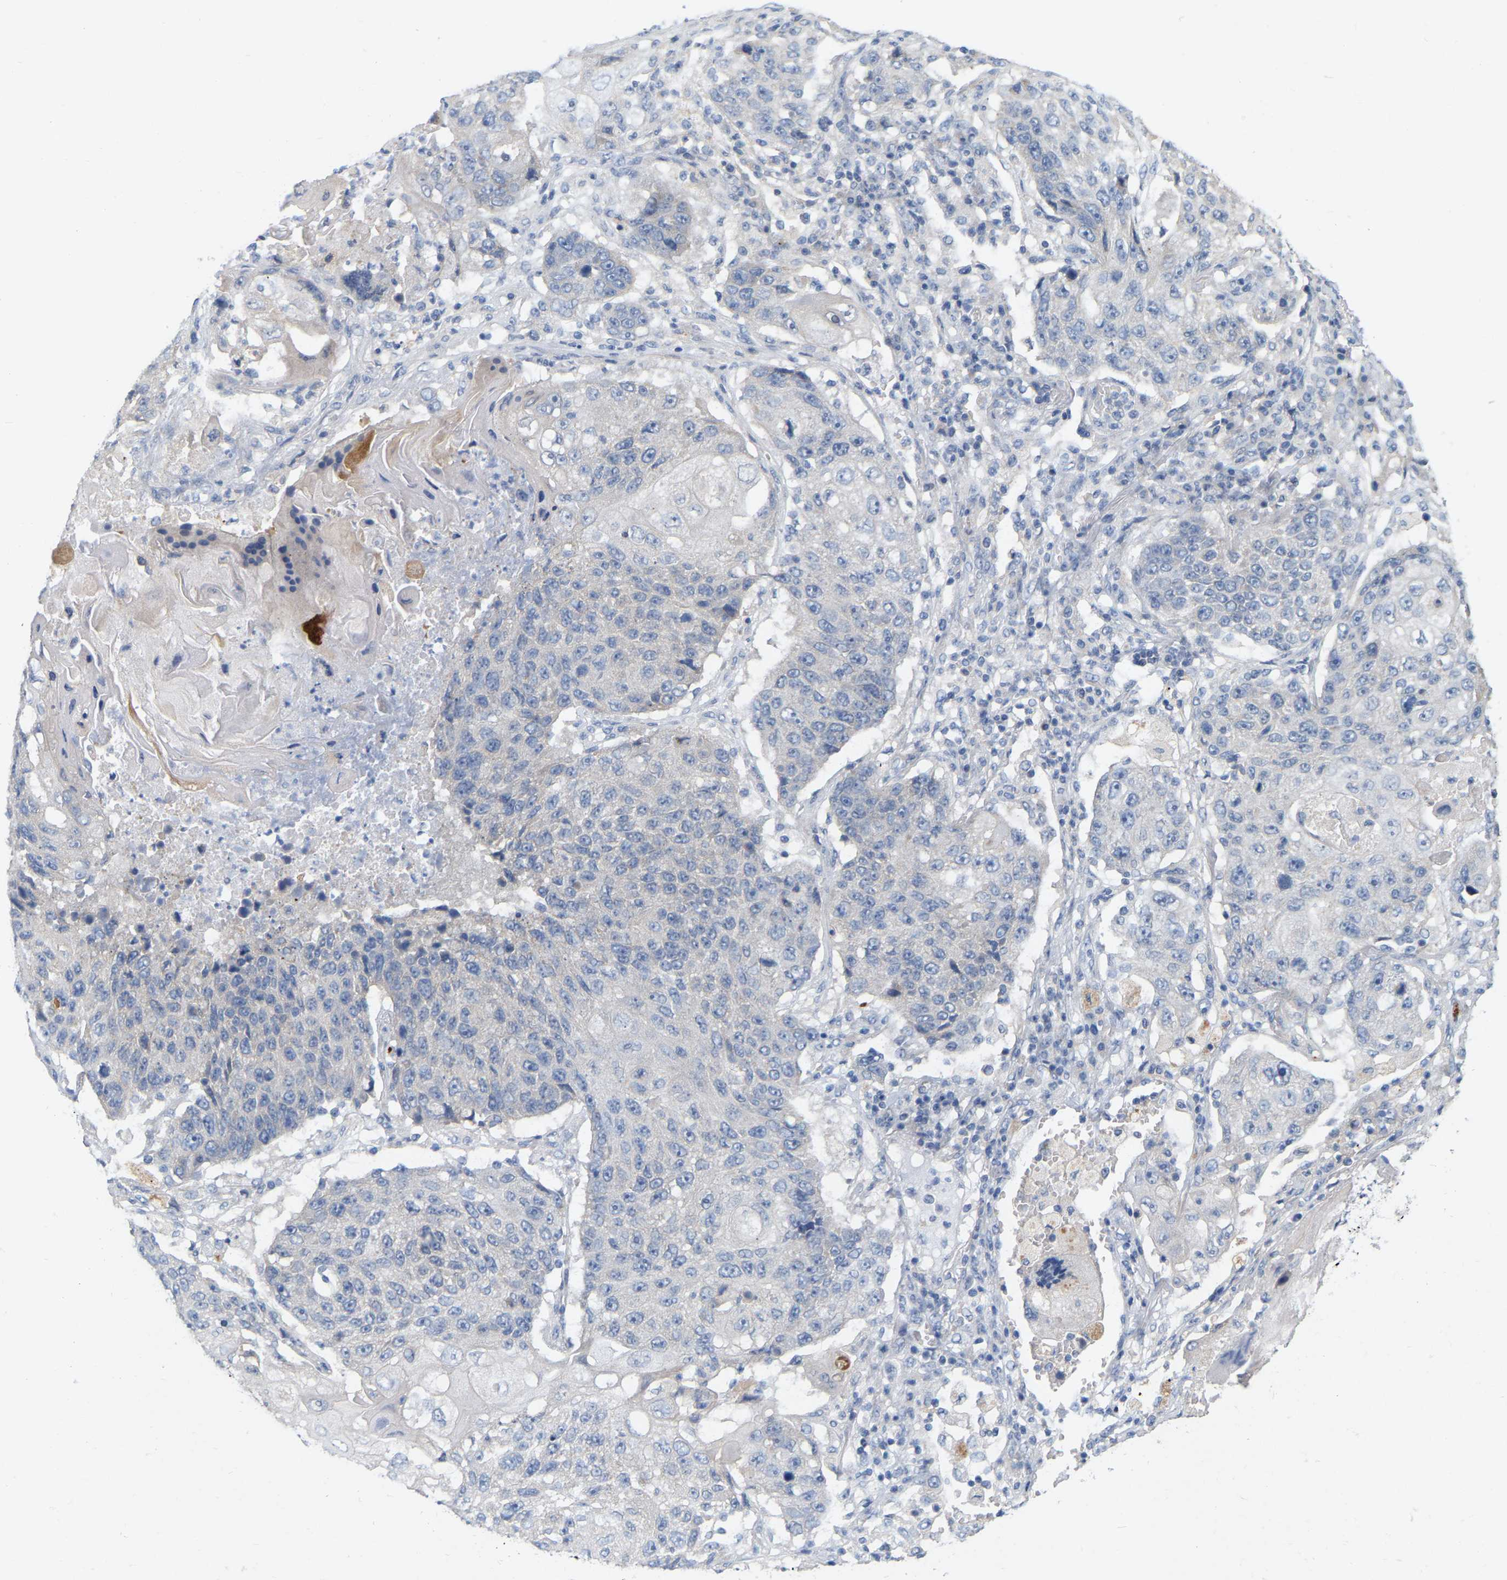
{"staining": {"intensity": "negative", "quantity": "none", "location": "none"}, "tissue": "lung cancer", "cell_type": "Tumor cells", "image_type": "cancer", "snomed": [{"axis": "morphology", "description": "Squamous cell carcinoma, NOS"}, {"axis": "topography", "description": "Lung"}], "caption": "This histopathology image is of lung cancer stained with immunohistochemistry (IHC) to label a protein in brown with the nuclei are counter-stained blue. There is no staining in tumor cells.", "gene": "WIPI2", "patient": {"sex": "male", "age": 61}}